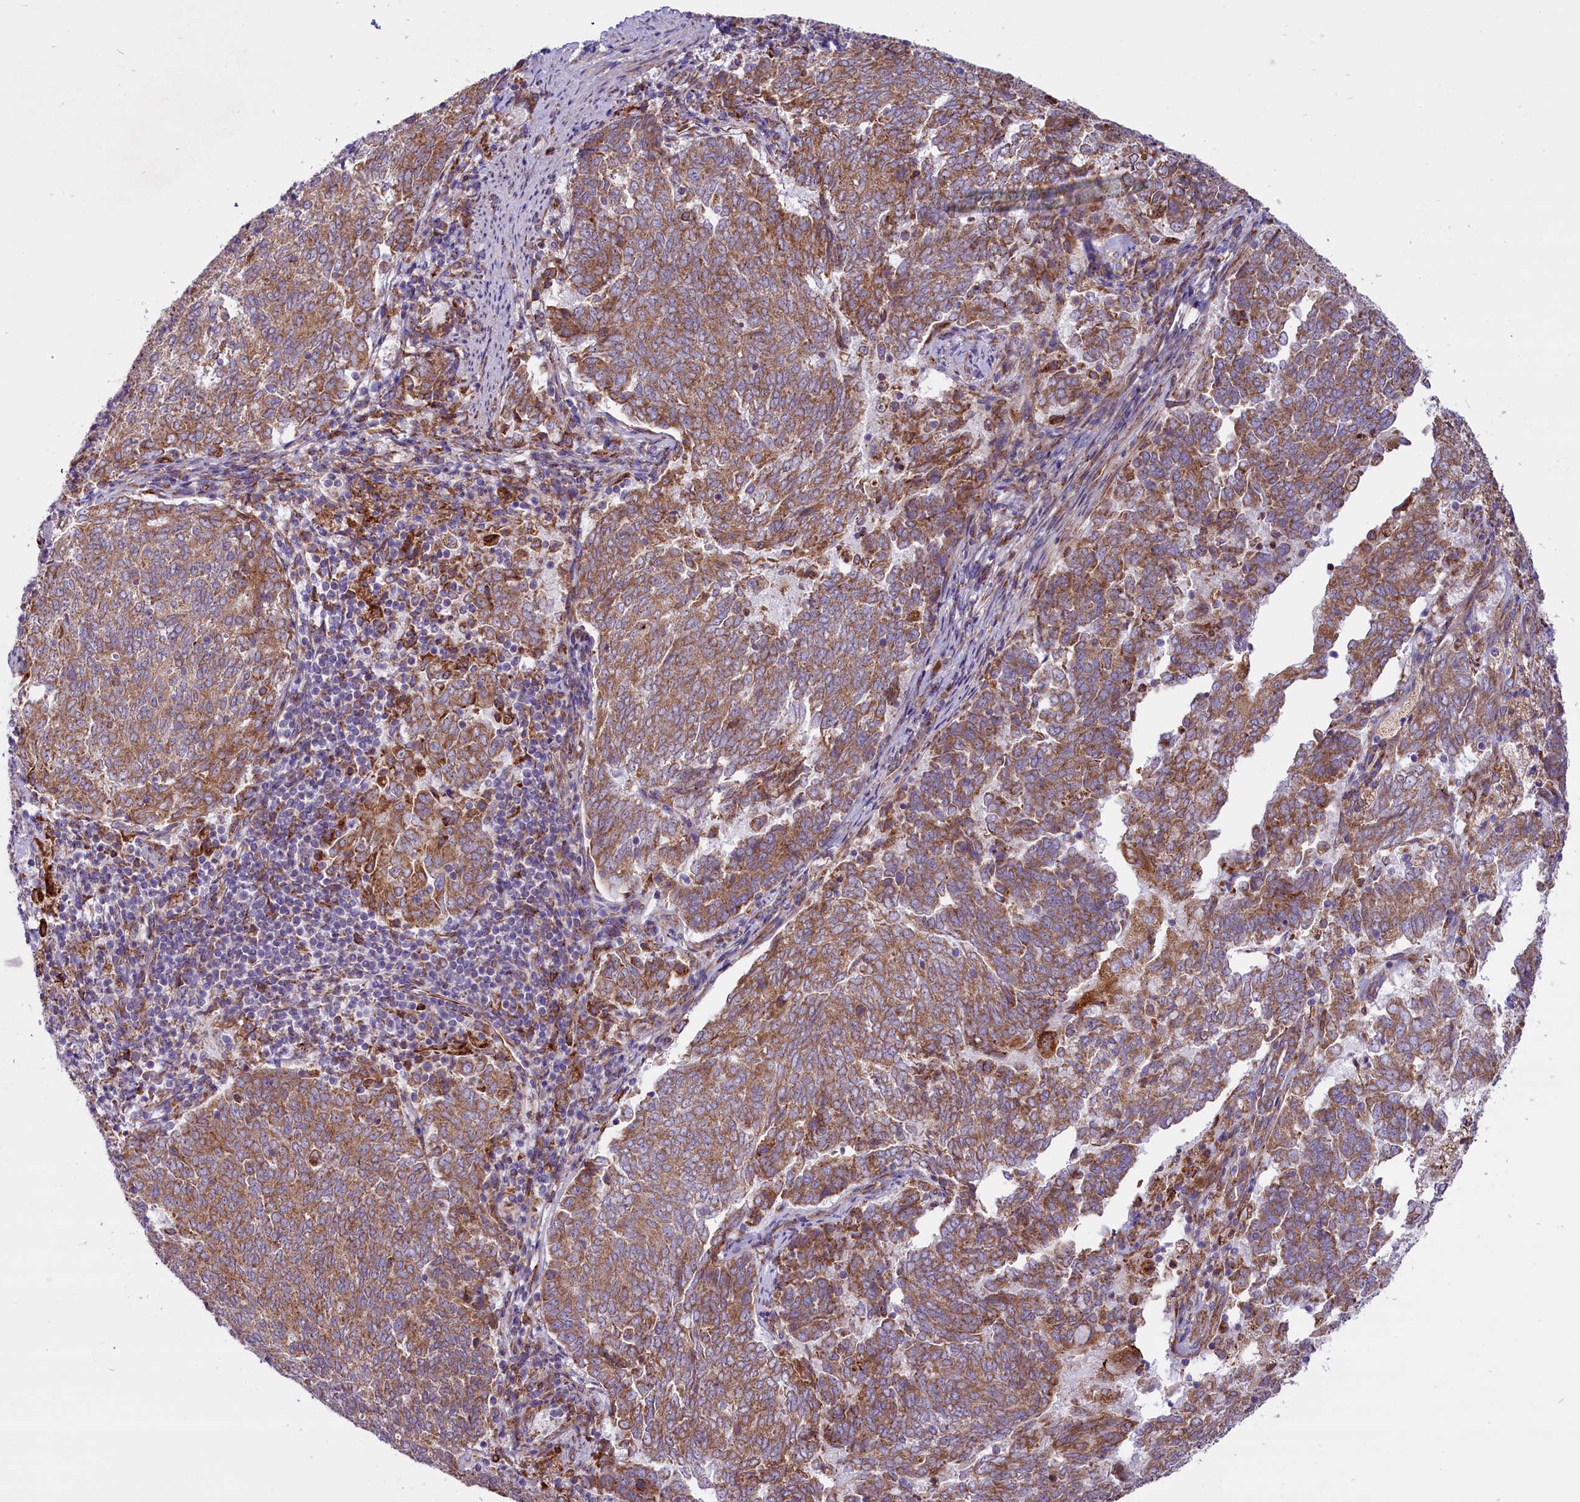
{"staining": {"intensity": "moderate", "quantity": ">75%", "location": "cytoplasmic/membranous"}, "tissue": "endometrial cancer", "cell_type": "Tumor cells", "image_type": "cancer", "snomed": [{"axis": "morphology", "description": "Adenocarcinoma, NOS"}, {"axis": "topography", "description": "Endometrium"}], "caption": "A histopathology image of endometrial adenocarcinoma stained for a protein reveals moderate cytoplasmic/membranous brown staining in tumor cells. (Brightfield microscopy of DAB IHC at high magnification).", "gene": "PTPRU", "patient": {"sex": "female", "age": 80}}